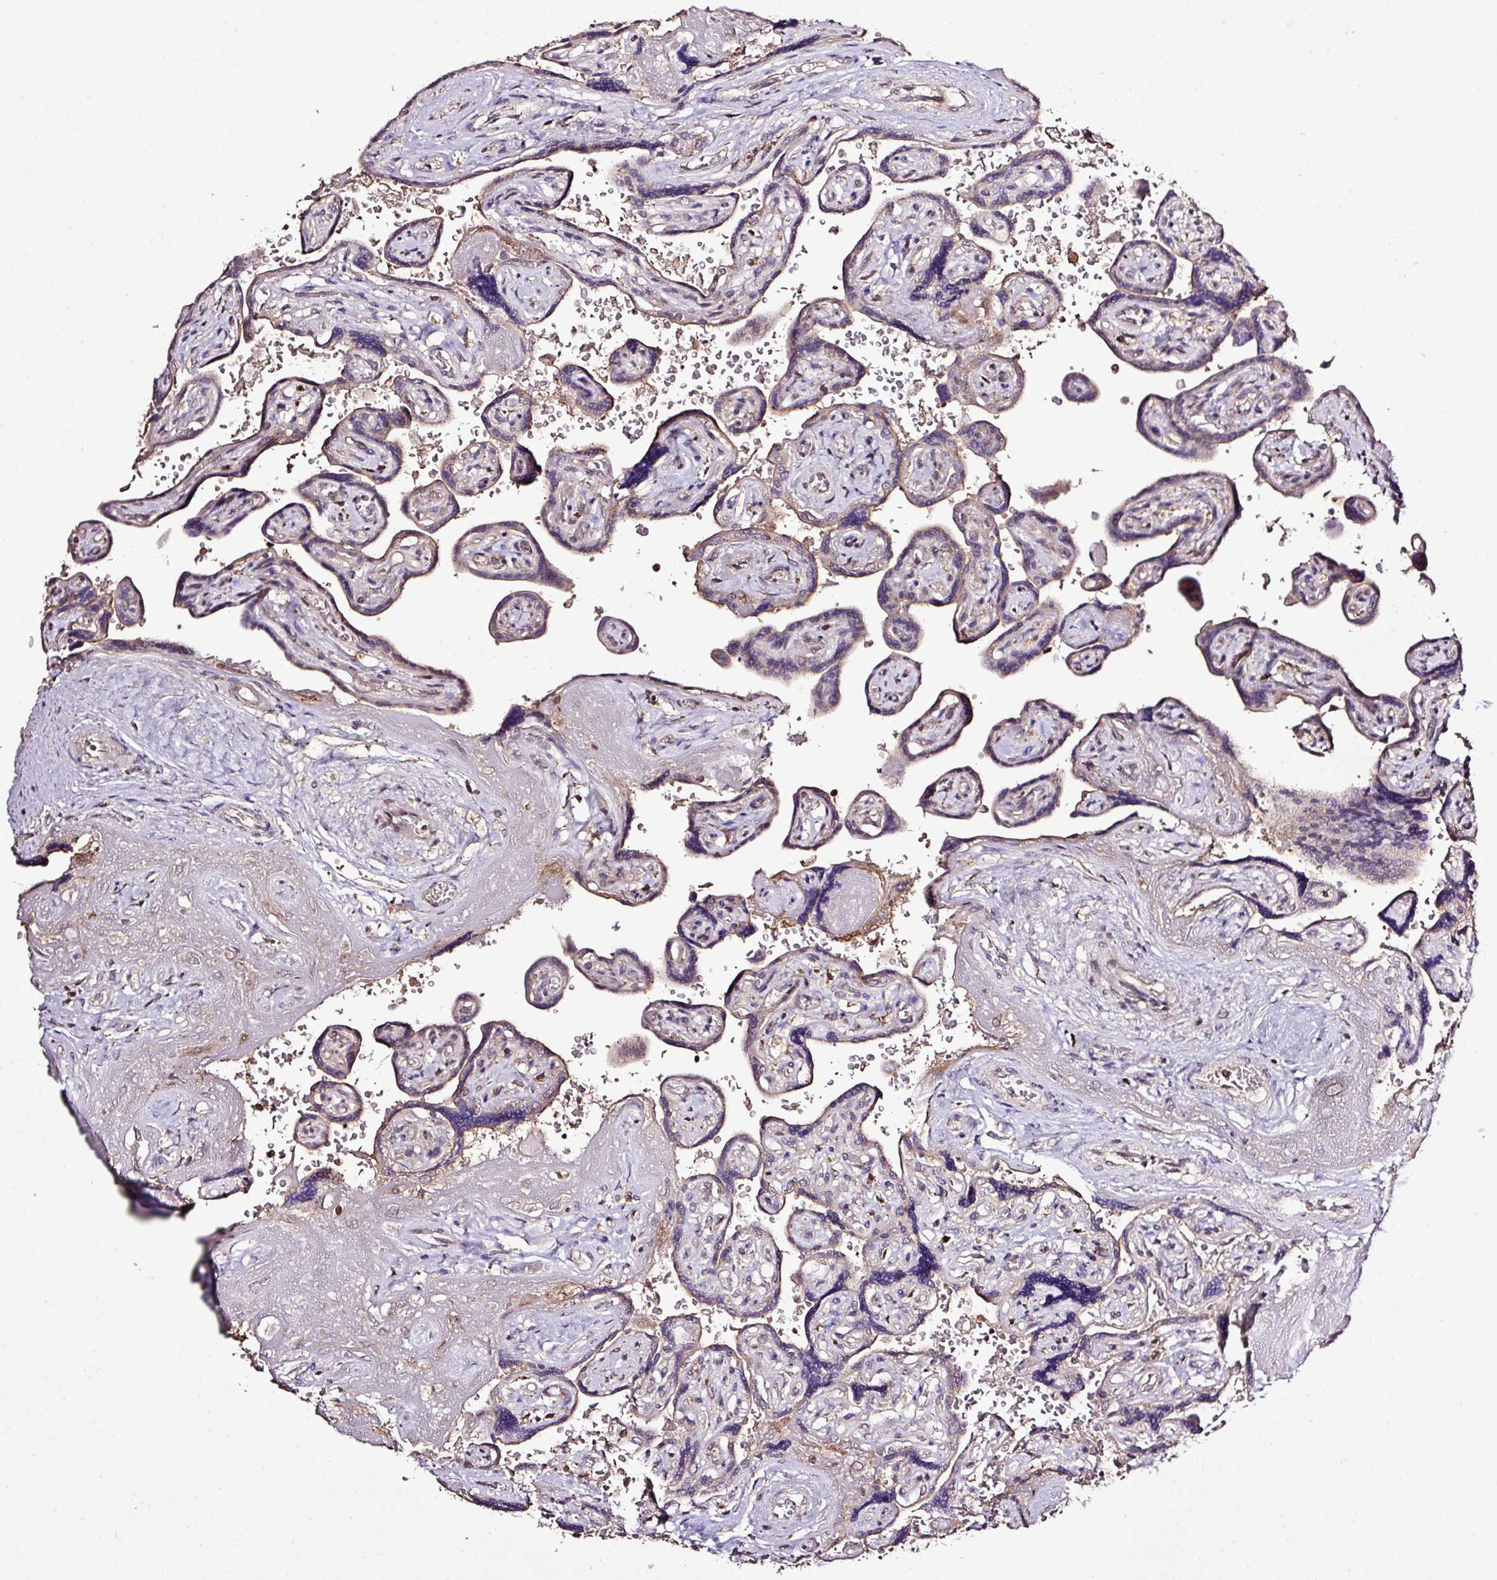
{"staining": {"intensity": "weak", "quantity": "25%-75%", "location": "cytoplasmic/membranous,nuclear"}, "tissue": "placenta", "cell_type": "Trophoblastic cells", "image_type": "normal", "snomed": [{"axis": "morphology", "description": "Normal tissue, NOS"}, {"axis": "topography", "description": "Placenta"}], "caption": "High-magnification brightfield microscopy of unremarkable placenta stained with DAB (3,3'-diaminobenzidine) (brown) and counterstained with hematoxylin (blue). trophoblastic cells exhibit weak cytoplasmic/membranous,nuclear staining is present in about25%-75% of cells. (brown staining indicates protein expression, while blue staining denotes nuclei).", "gene": "SMCO4", "patient": {"sex": "female", "age": 32}}